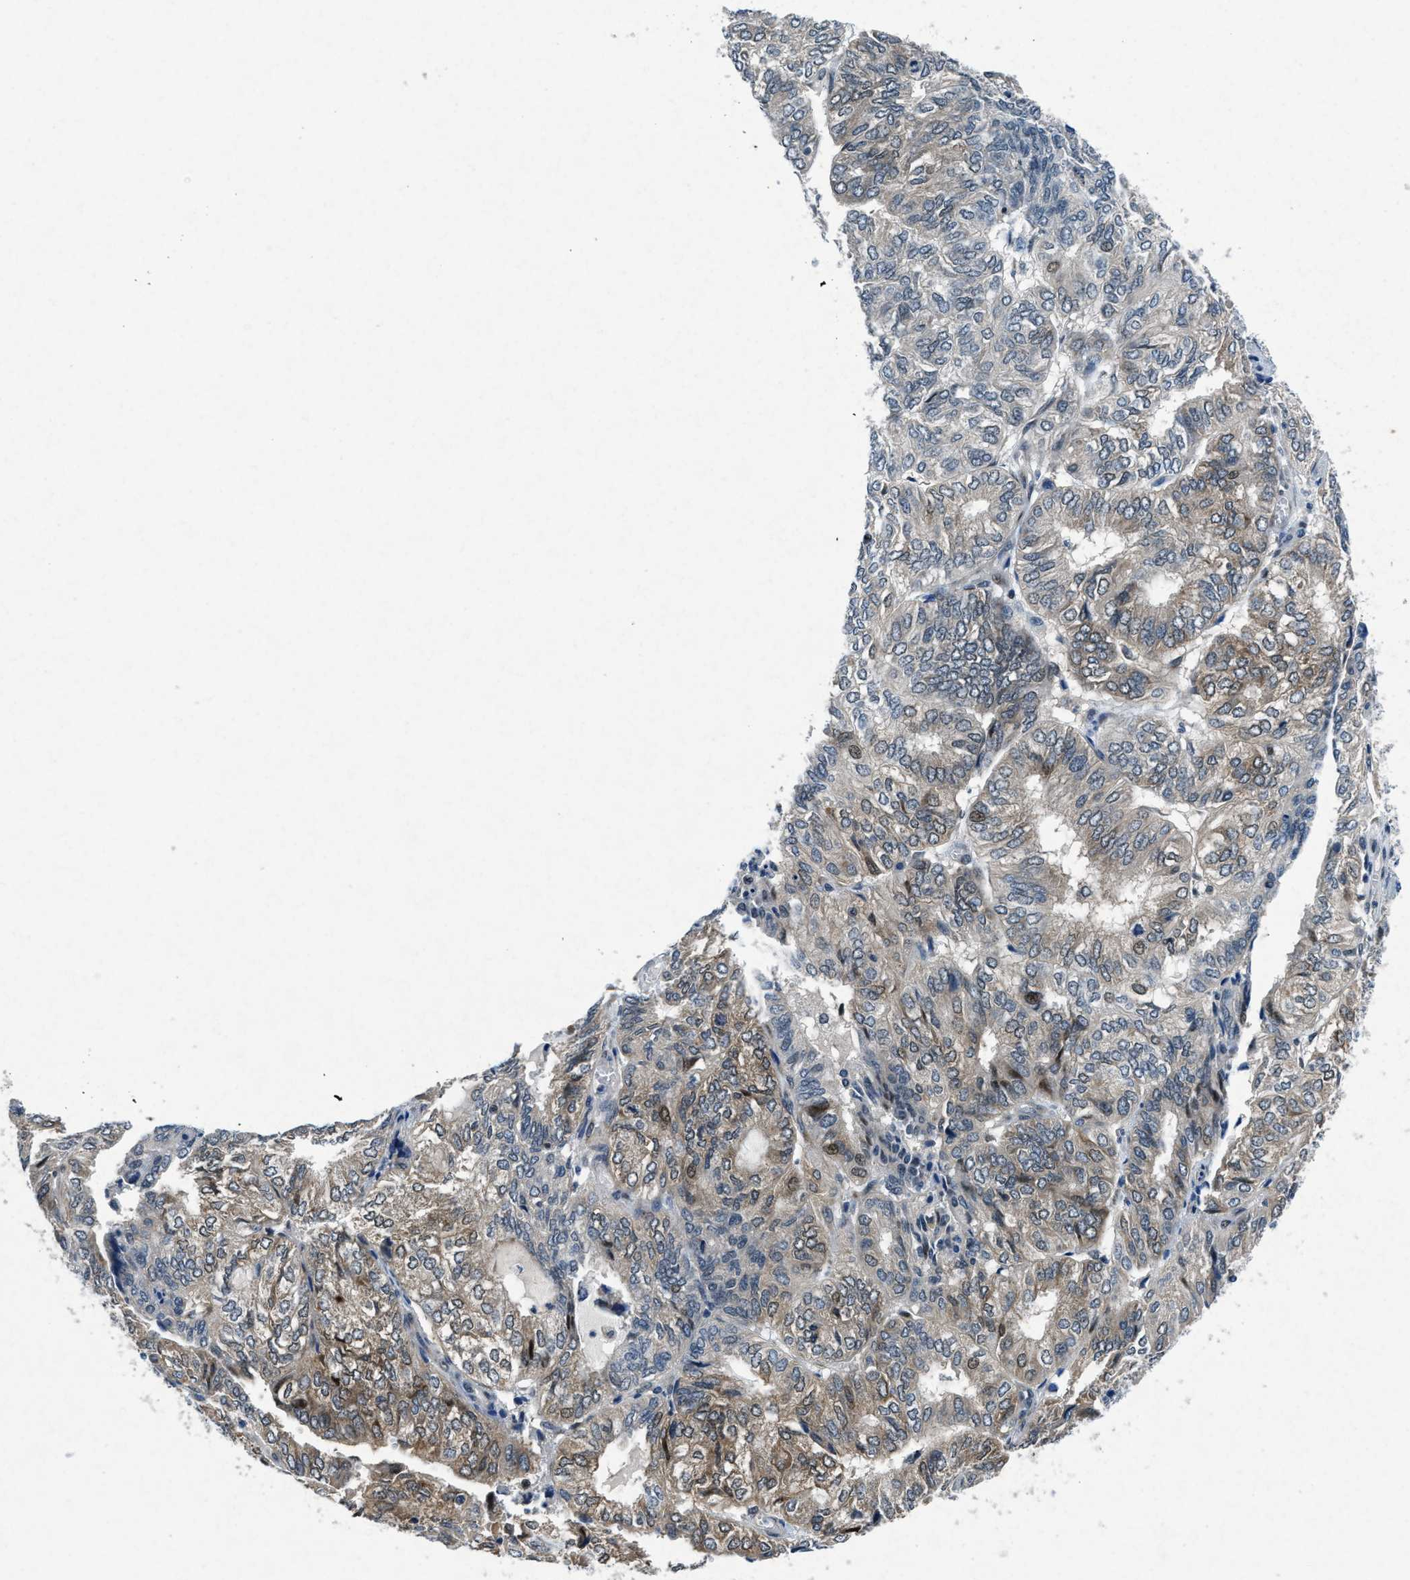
{"staining": {"intensity": "weak", "quantity": "25%-75%", "location": "cytoplasmic/membranous"}, "tissue": "endometrial cancer", "cell_type": "Tumor cells", "image_type": "cancer", "snomed": [{"axis": "morphology", "description": "Adenocarcinoma, NOS"}, {"axis": "topography", "description": "Uterus"}], "caption": "An IHC image of neoplastic tissue is shown. Protein staining in brown shows weak cytoplasmic/membranous positivity in endometrial cancer (adenocarcinoma) within tumor cells. The protein is shown in brown color, while the nuclei are stained blue.", "gene": "PHLDA1", "patient": {"sex": "female", "age": 60}}